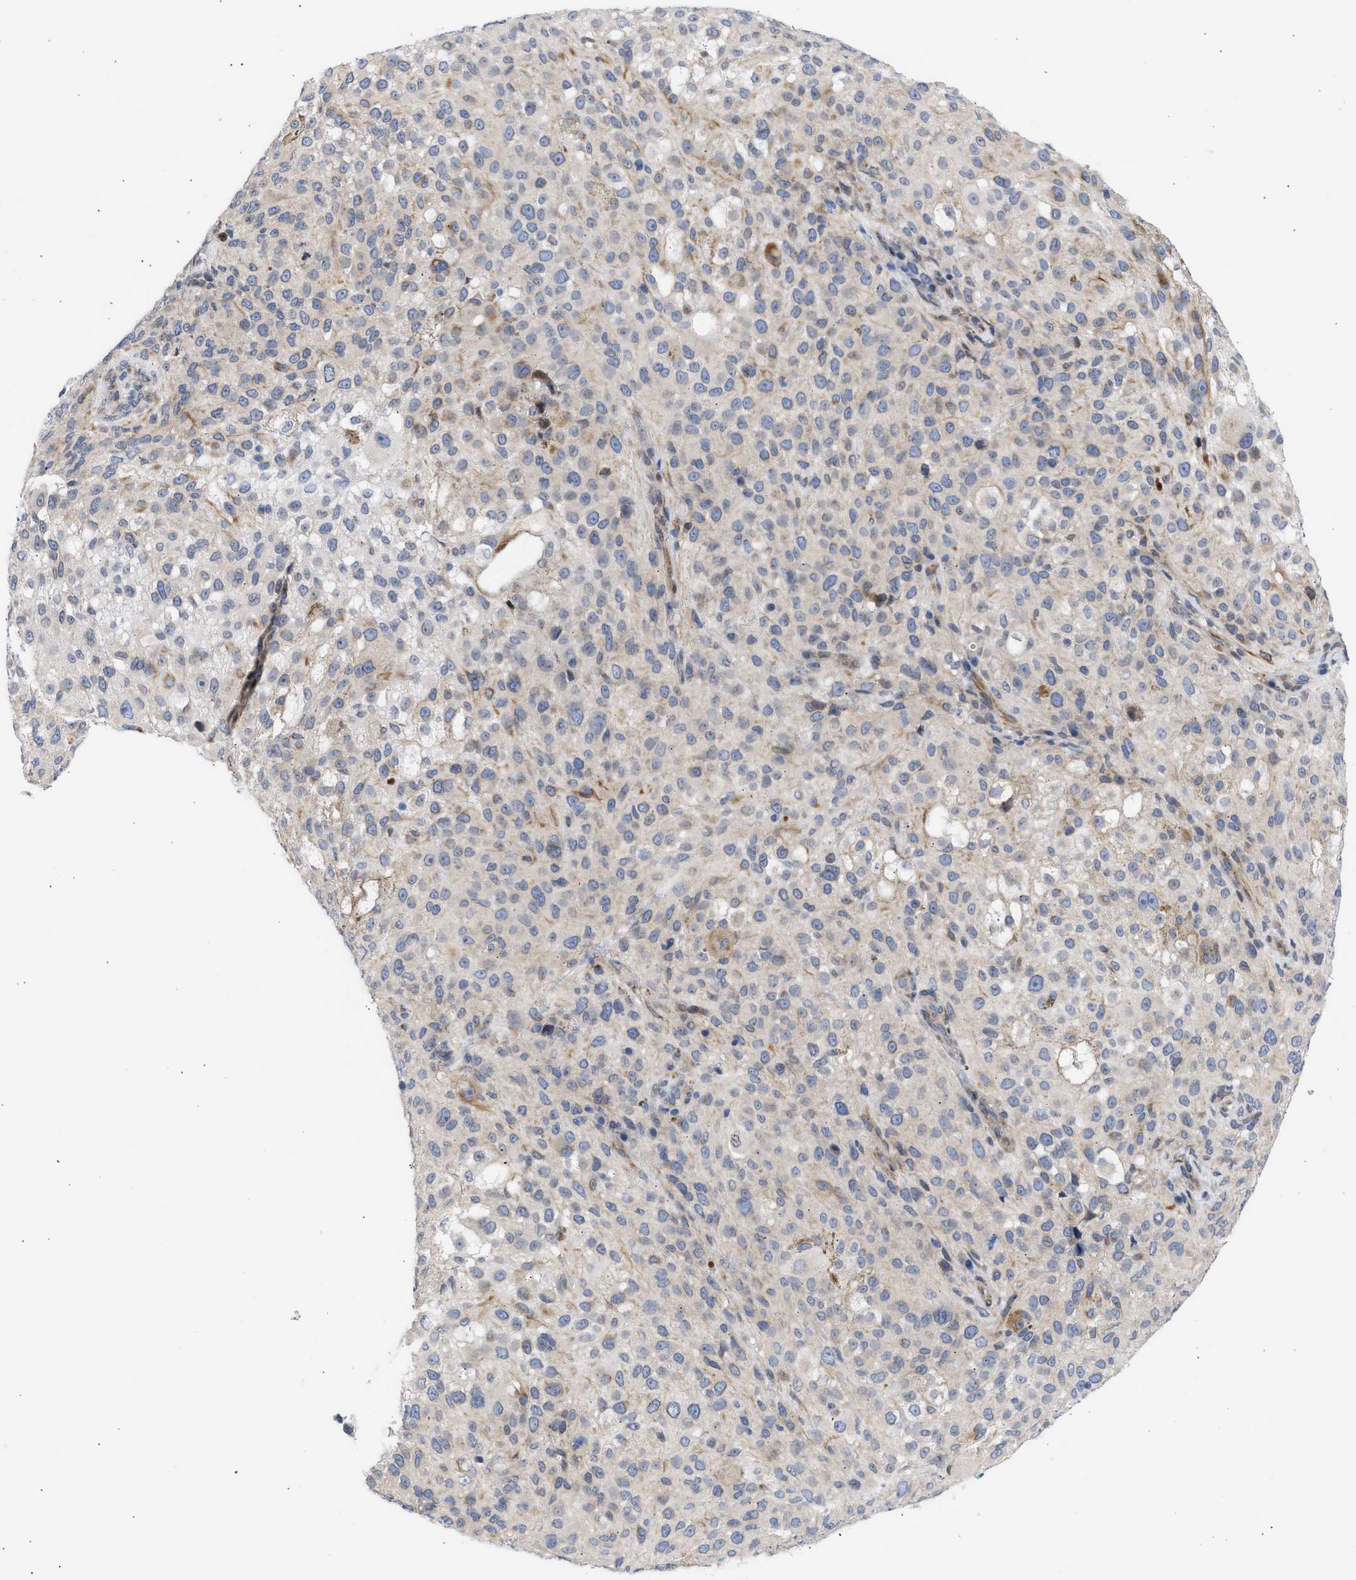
{"staining": {"intensity": "moderate", "quantity": "<25%", "location": "cytoplasmic/membranous,nuclear"}, "tissue": "melanoma", "cell_type": "Tumor cells", "image_type": "cancer", "snomed": [{"axis": "morphology", "description": "Necrosis, NOS"}, {"axis": "morphology", "description": "Malignant melanoma, NOS"}, {"axis": "topography", "description": "Skin"}], "caption": "IHC micrograph of neoplastic tissue: malignant melanoma stained using immunohistochemistry demonstrates low levels of moderate protein expression localized specifically in the cytoplasmic/membranous and nuclear of tumor cells, appearing as a cytoplasmic/membranous and nuclear brown color.", "gene": "NUP35", "patient": {"sex": "female", "age": 87}}